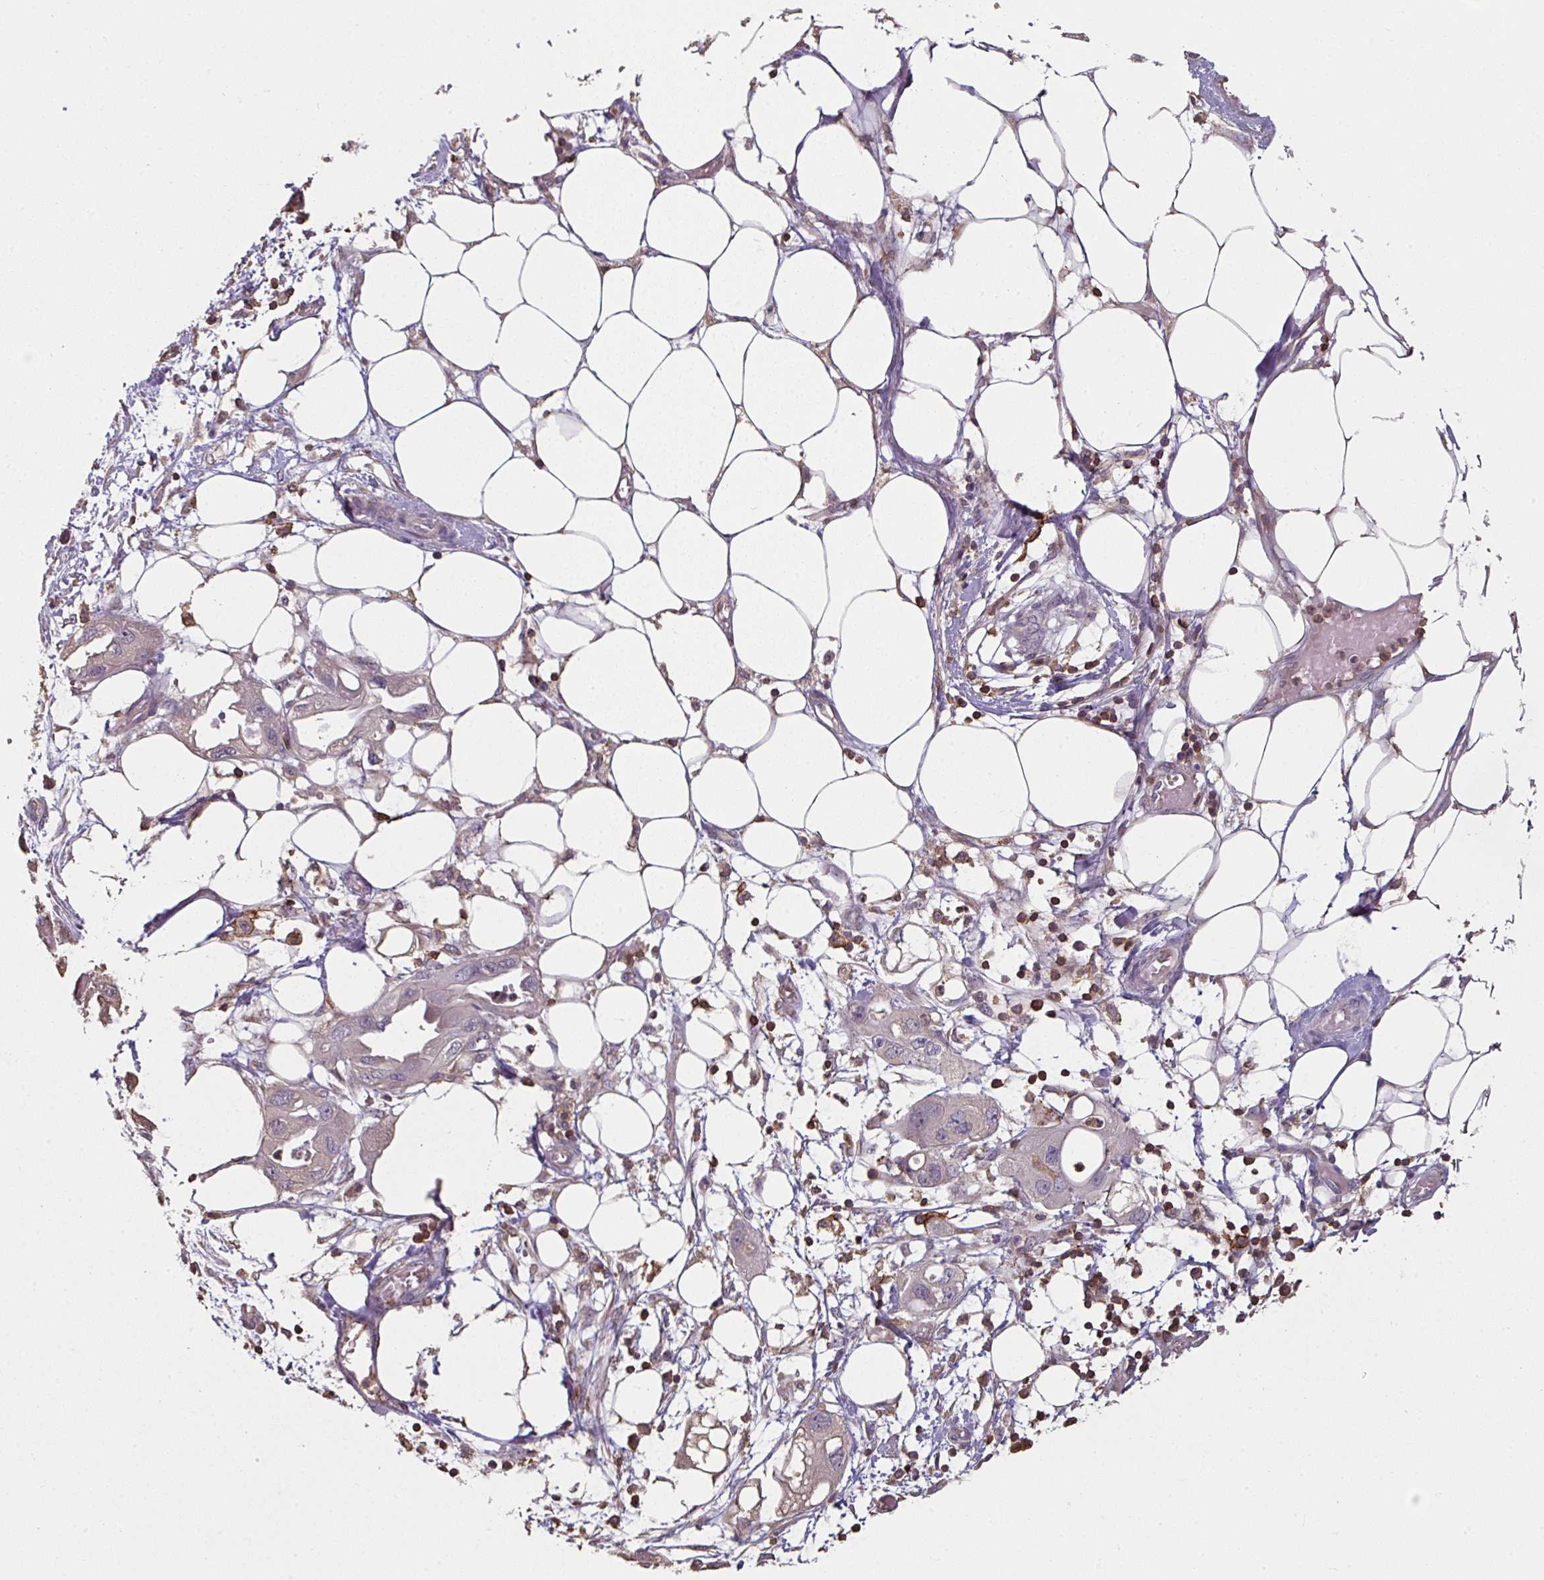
{"staining": {"intensity": "negative", "quantity": "none", "location": "none"}, "tissue": "endometrial cancer", "cell_type": "Tumor cells", "image_type": "cancer", "snomed": [{"axis": "morphology", "description": "Adenocarcinoma, NOS"}, {"axis": "morphology", "description": "Adenocarcinoma, metastatic, NOS"}, {"axis": "topography", "description": "Adipose tissue"}, {"axis": "topography", "description": "Endometrium"}], "caption": "Tumor cells are negative for protein expression in human endometrial cancer (adenocarcinoma).", "gene": "OLFML2B", "patient": {"sex": "female", "age": 67}}